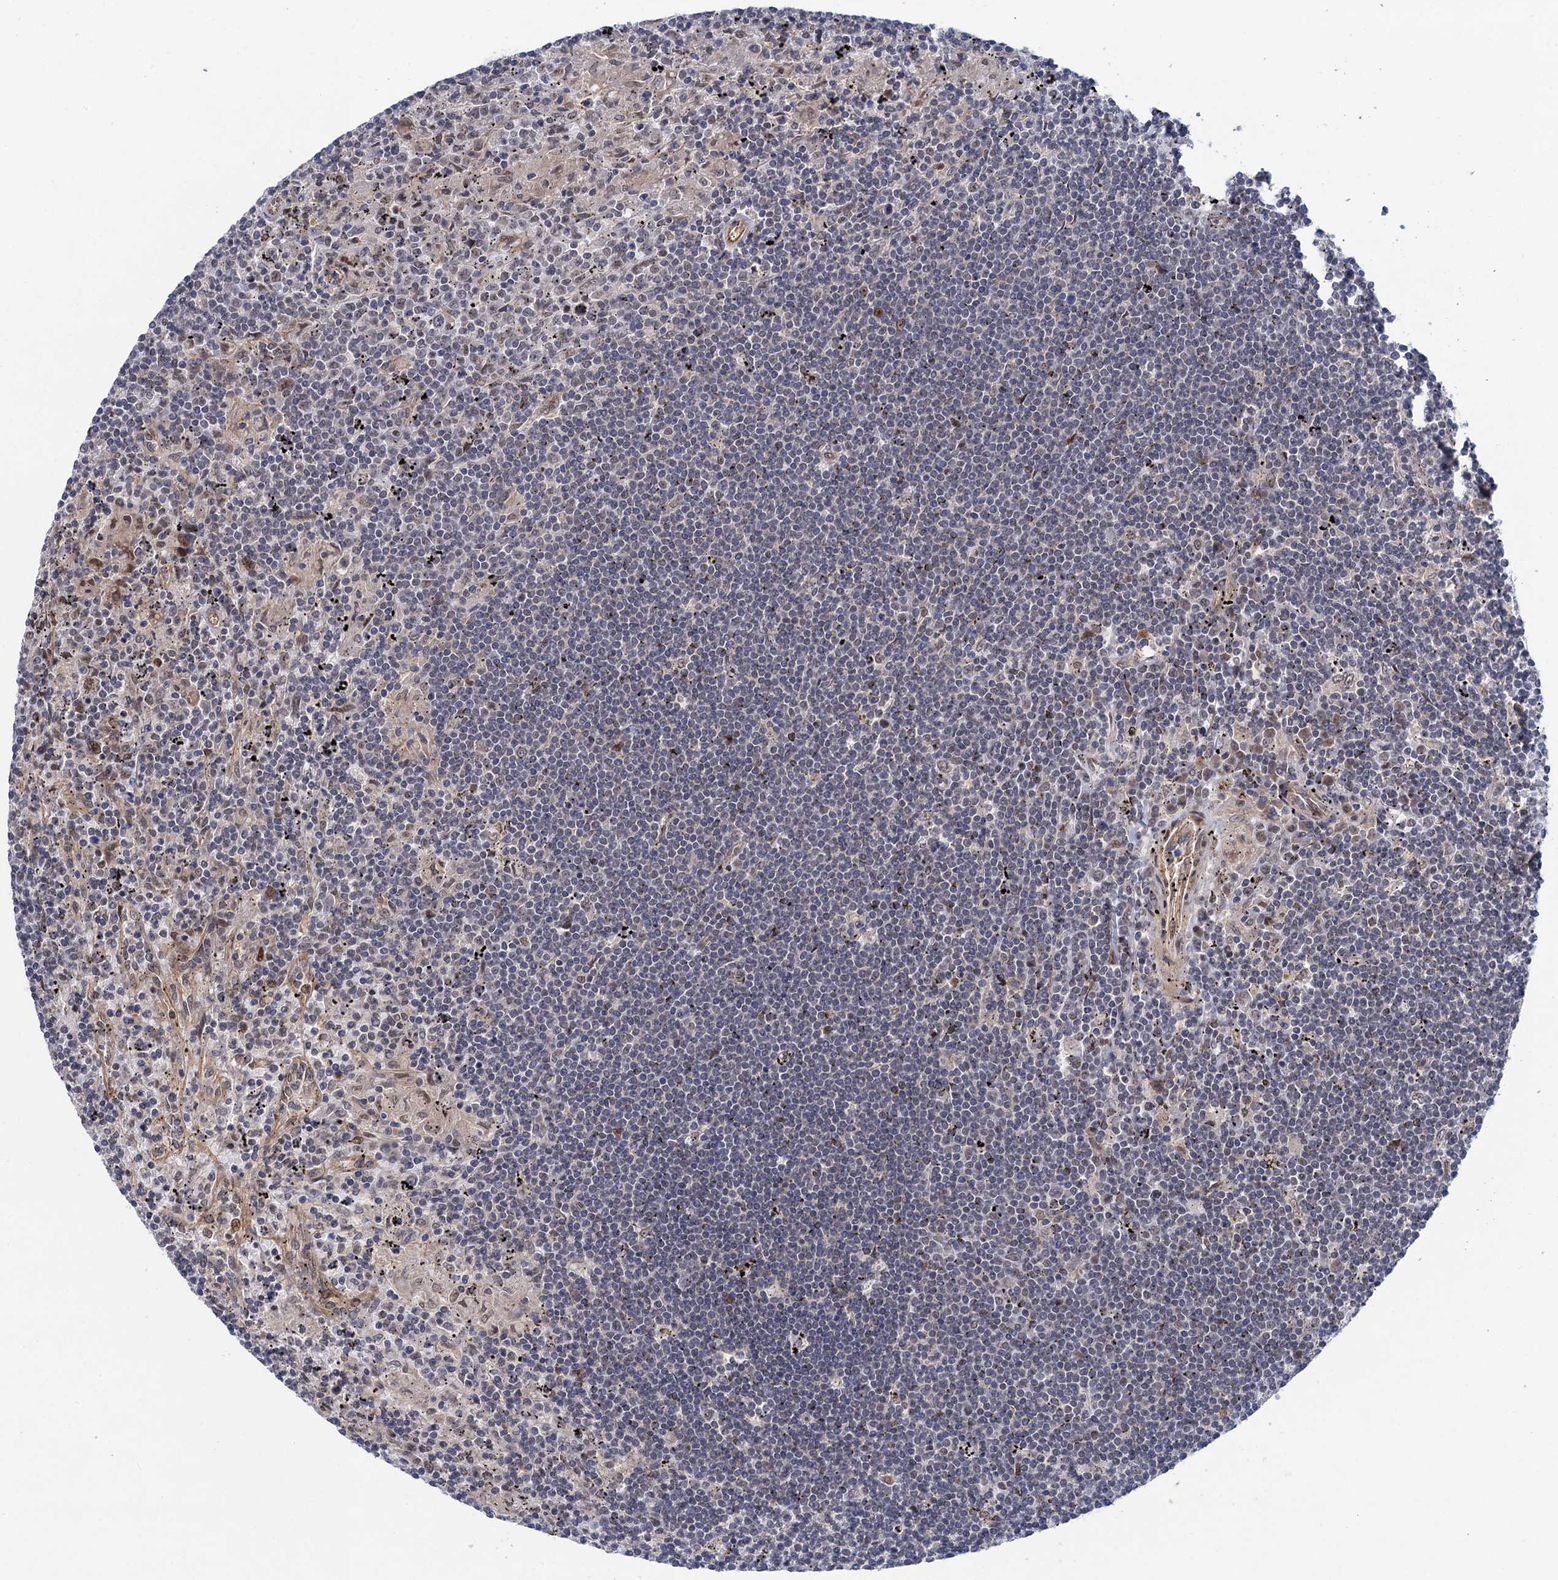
{"staining": {"intensity": "negative", "quantity": "none", "location": "none"}, "tissue": "lymphoma", "cell_type": "Tumor cells", "image_type": "cancer", "snomed": [{"axis": "morphology", "description": "Malignant lymphoma, non-Hodgkin's type, Low grade"}, {"axis": "topography", "description": "Spleen"}], "caption": "This is an immunohistochemistry (IHC) histopathology image of lymphoma. There is no positivity in tumor cells.", "gene": "NEK8", "patient": {"sex": "male", "age": 76}}